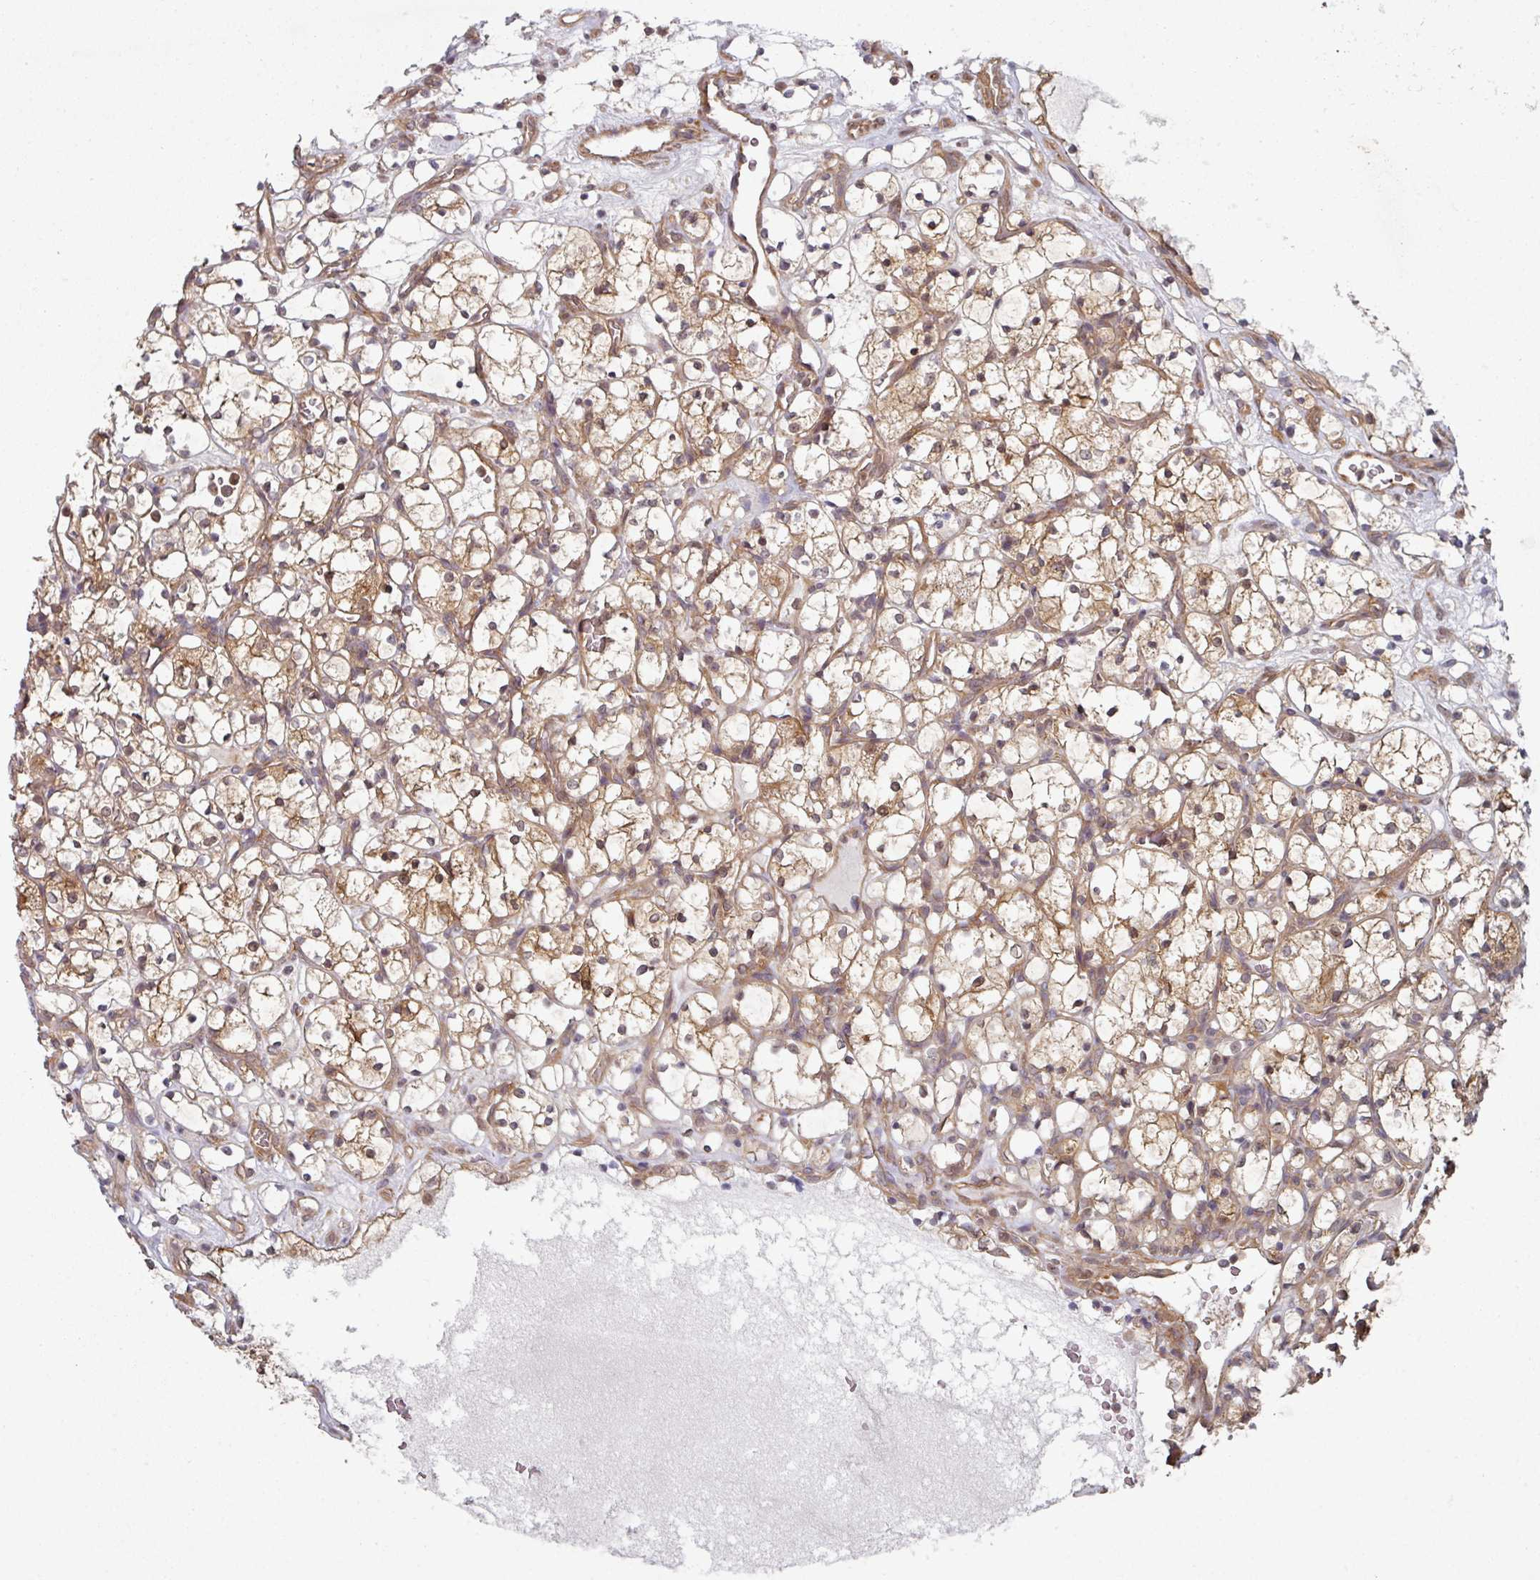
{"staining": {"intensity": "moderate", "quantity": ">75%", "location": "cytoplasmic/membranous,nuclear"}, "tissue": "renal cancer", "cell_type": "Tumor cells", "image_type": "cancer", "snomed": [{"axis": "morphology", "description": "Adenocarcinoma, NOS"}, {"axis": "topography", "description": "Kidney"}], "caption": "Brown immunohistochemical staining in human adenocarcinoma (renal) demonstrates moderate cytoplasmic/membranous and nuclear staining in approximately >75% of tumor cells.", "gene": "PSME3IP1", "patient": {"sex": "female", "age": 69}}